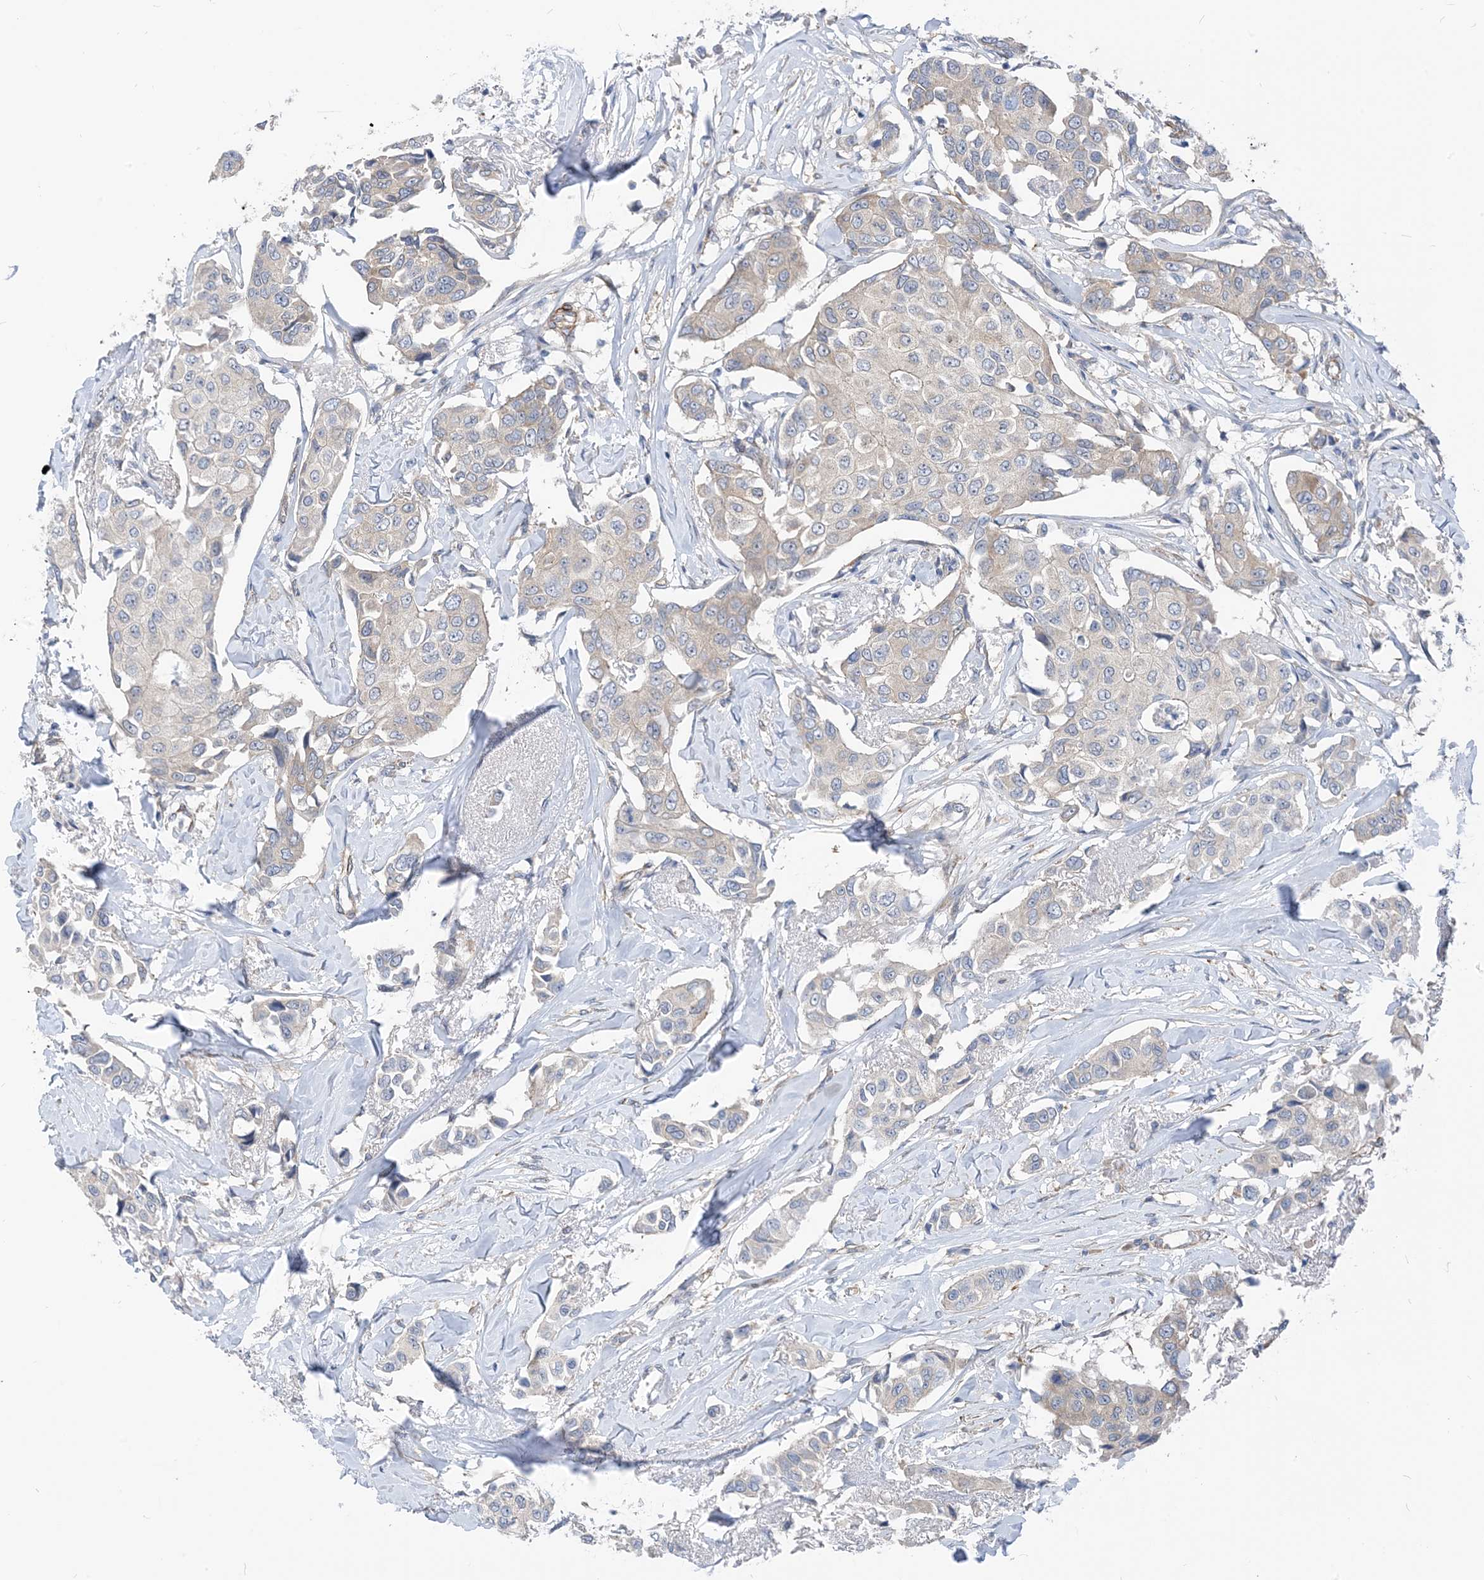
{"staining": {"intensity": "negative", "quantity": "none", "location": "none"}, "tissue": "breast cancer", "cell_type": "Tumor cells", "image_type": "cancer", "snomed": [{"axis": "morphology", "description": "Duct carcinoma"}, {"axis": "topography", "description": "Breast"}], "caption": "Photomicrograph shows no protein expression in tumor cells of breast invasive ductal carcinoma tissue.", "gene": "PLEKHA3", "patient": {"sex": "female", "age": 80}}